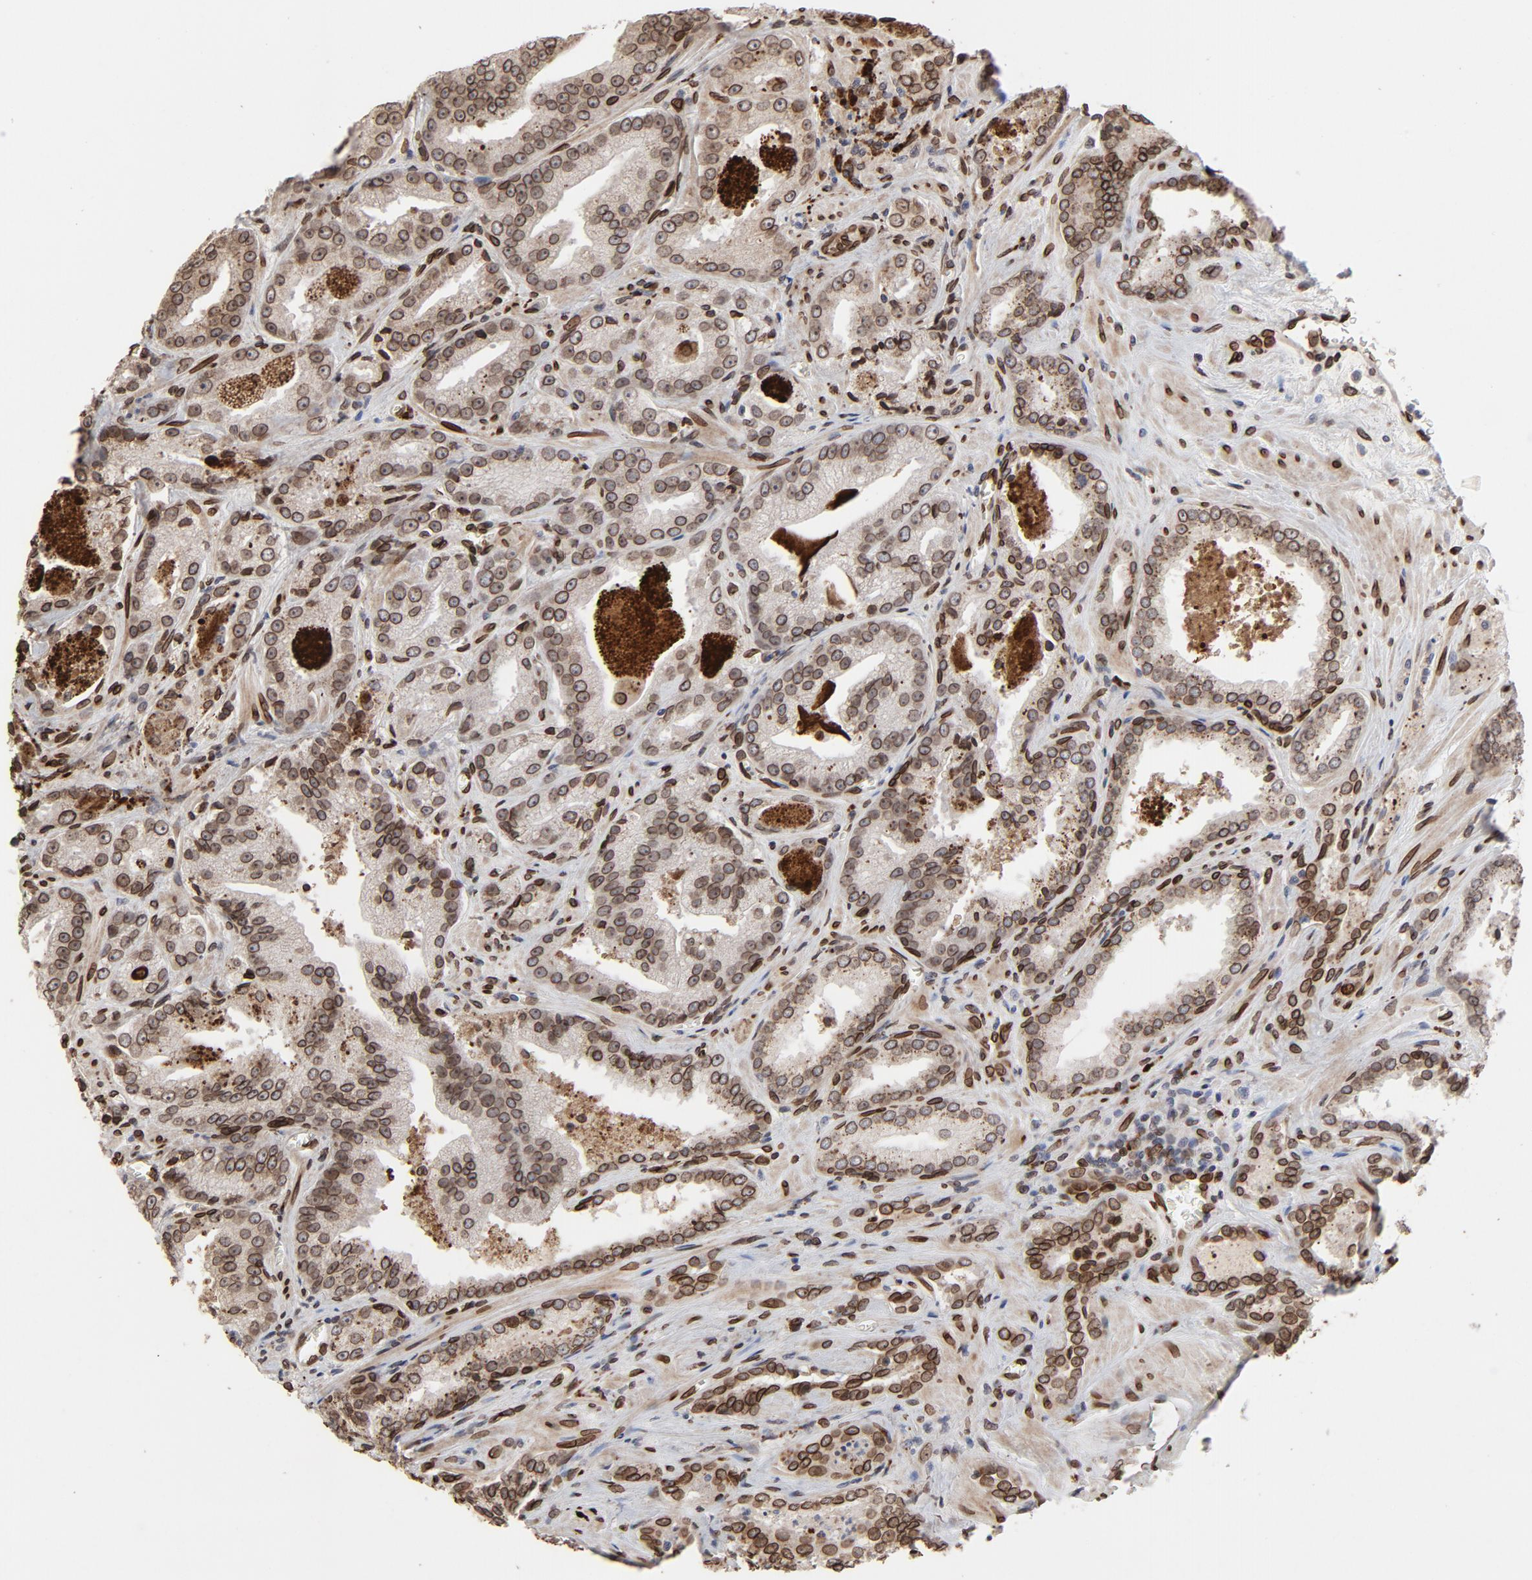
{"staining": {"intensity": "moderate", "quantity": ">75%", "location": "cytoplasmic/membranous,nuclear"}, "tissue": "prostate cancer", "cell_type": "Tumor cells", "image_type": "cancer", "snomed": [{"axis": "morphology", "description": "Adenocarcinoma, Low grade"}, {"axis": "topography", "description": "Prostate"}], "caption": "Protein expression by IHC demonstrates moderate cytoplasmic/membranous and nuclear expression in about >75% of tumor cells in prostate adenocarcinoma (low-grade). (brown staining indicates protein expression, while blue staining denotes nuclei).", "gene": "LMNA", "patient": {"sex": "male", "age": 60}}